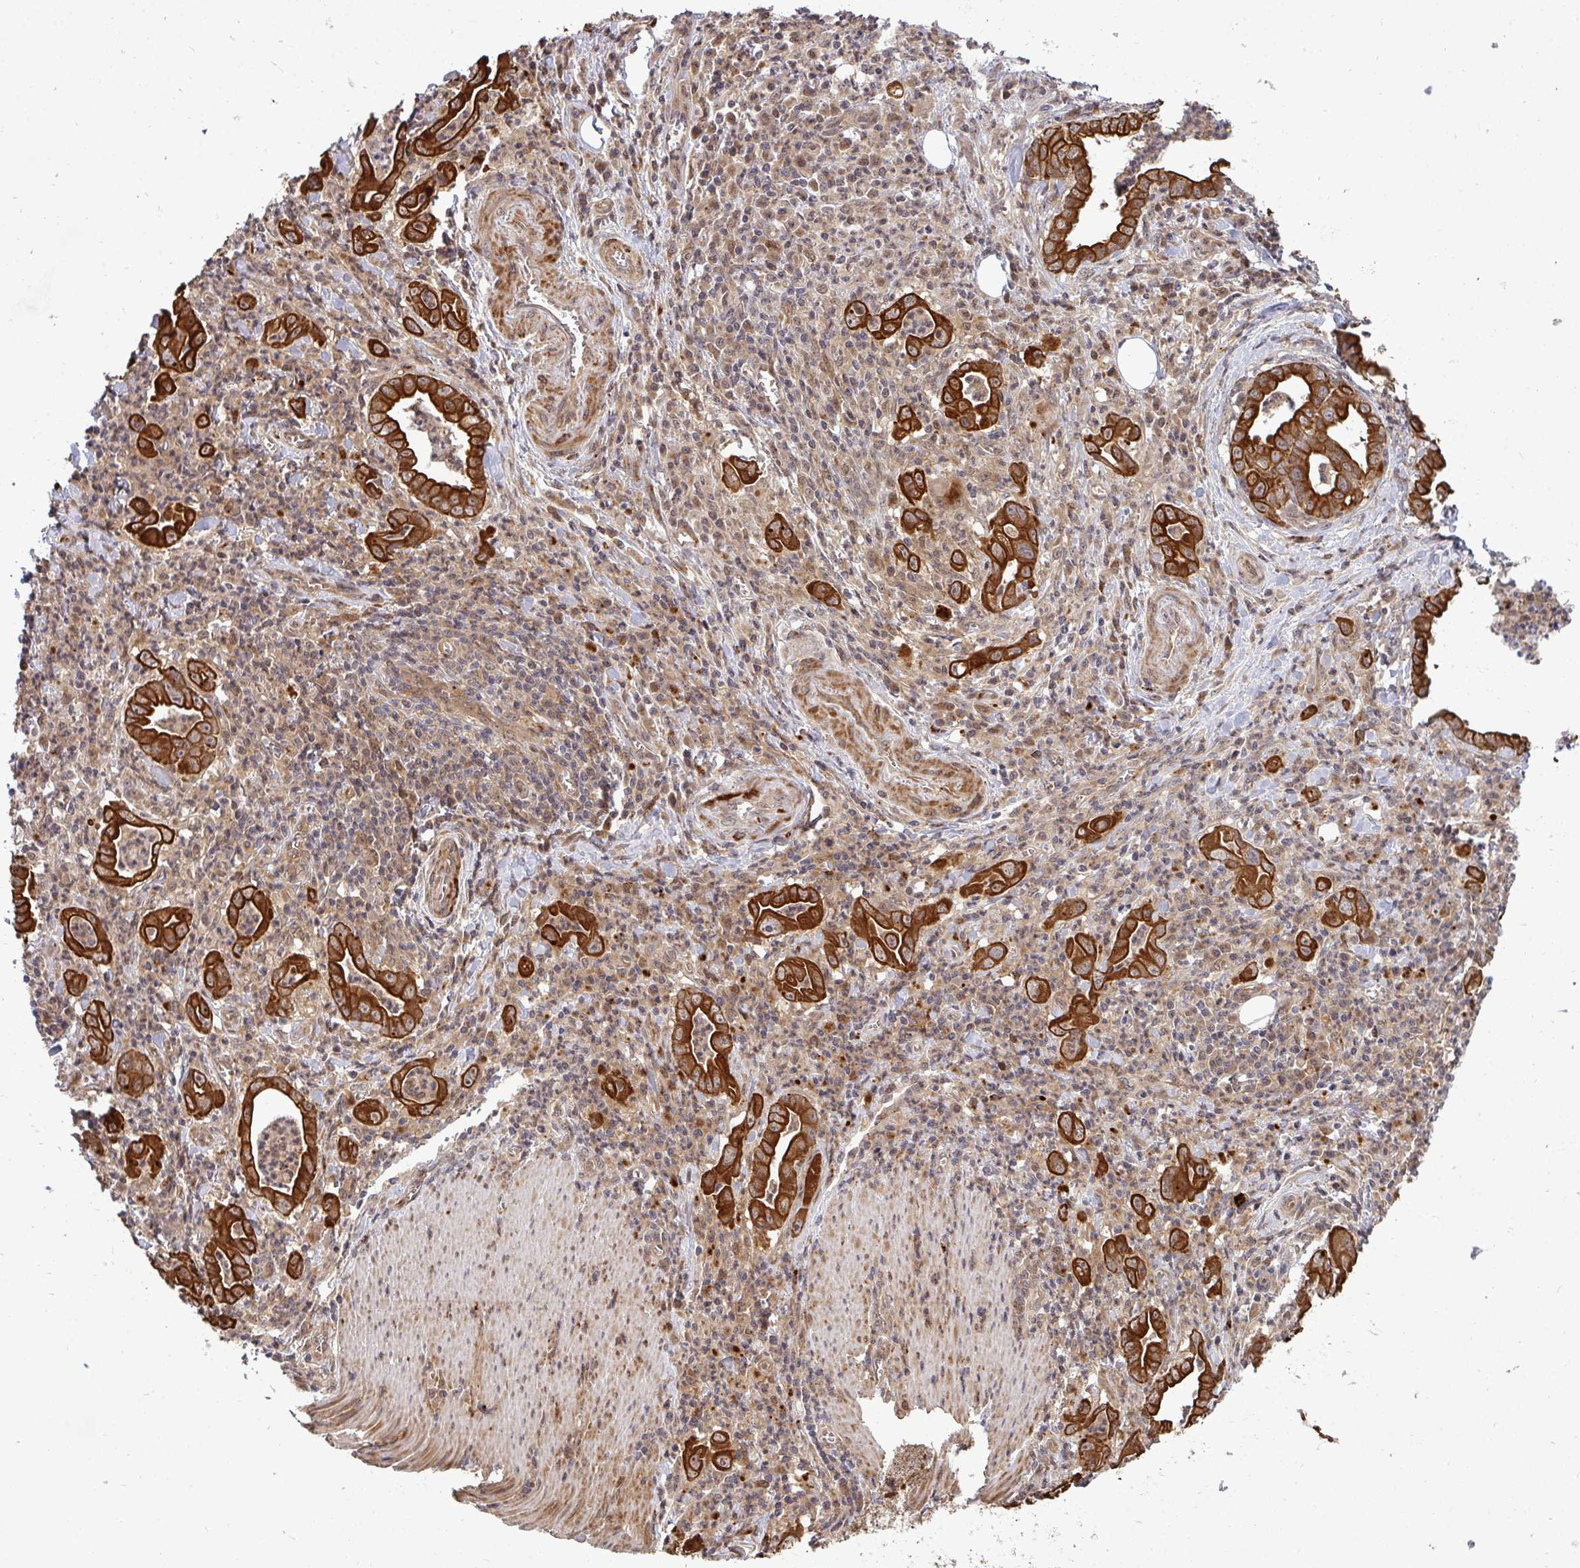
{"staining": {"intensity": "strong", "quantity": ">75%", "location": "cytoplasmic/membranous"}, "tissue": "stomach cancer", "cell_type": "Tumor cells", "image_type": "cancer", "snomed": [{"axis": "morphology", "description": "Adenocarcinoma, NOS"}, {"axis": "topography", "description": "Stomach, upper"}], "caption": "Immunohistochemical staining of human stomach cancer demonstrates high levels of strong cytoplasmic/membranous protein positivity in about >75% of tumor cells.", "gene": "TRIM44", "patient": {"sex": "female", "age": 79}}